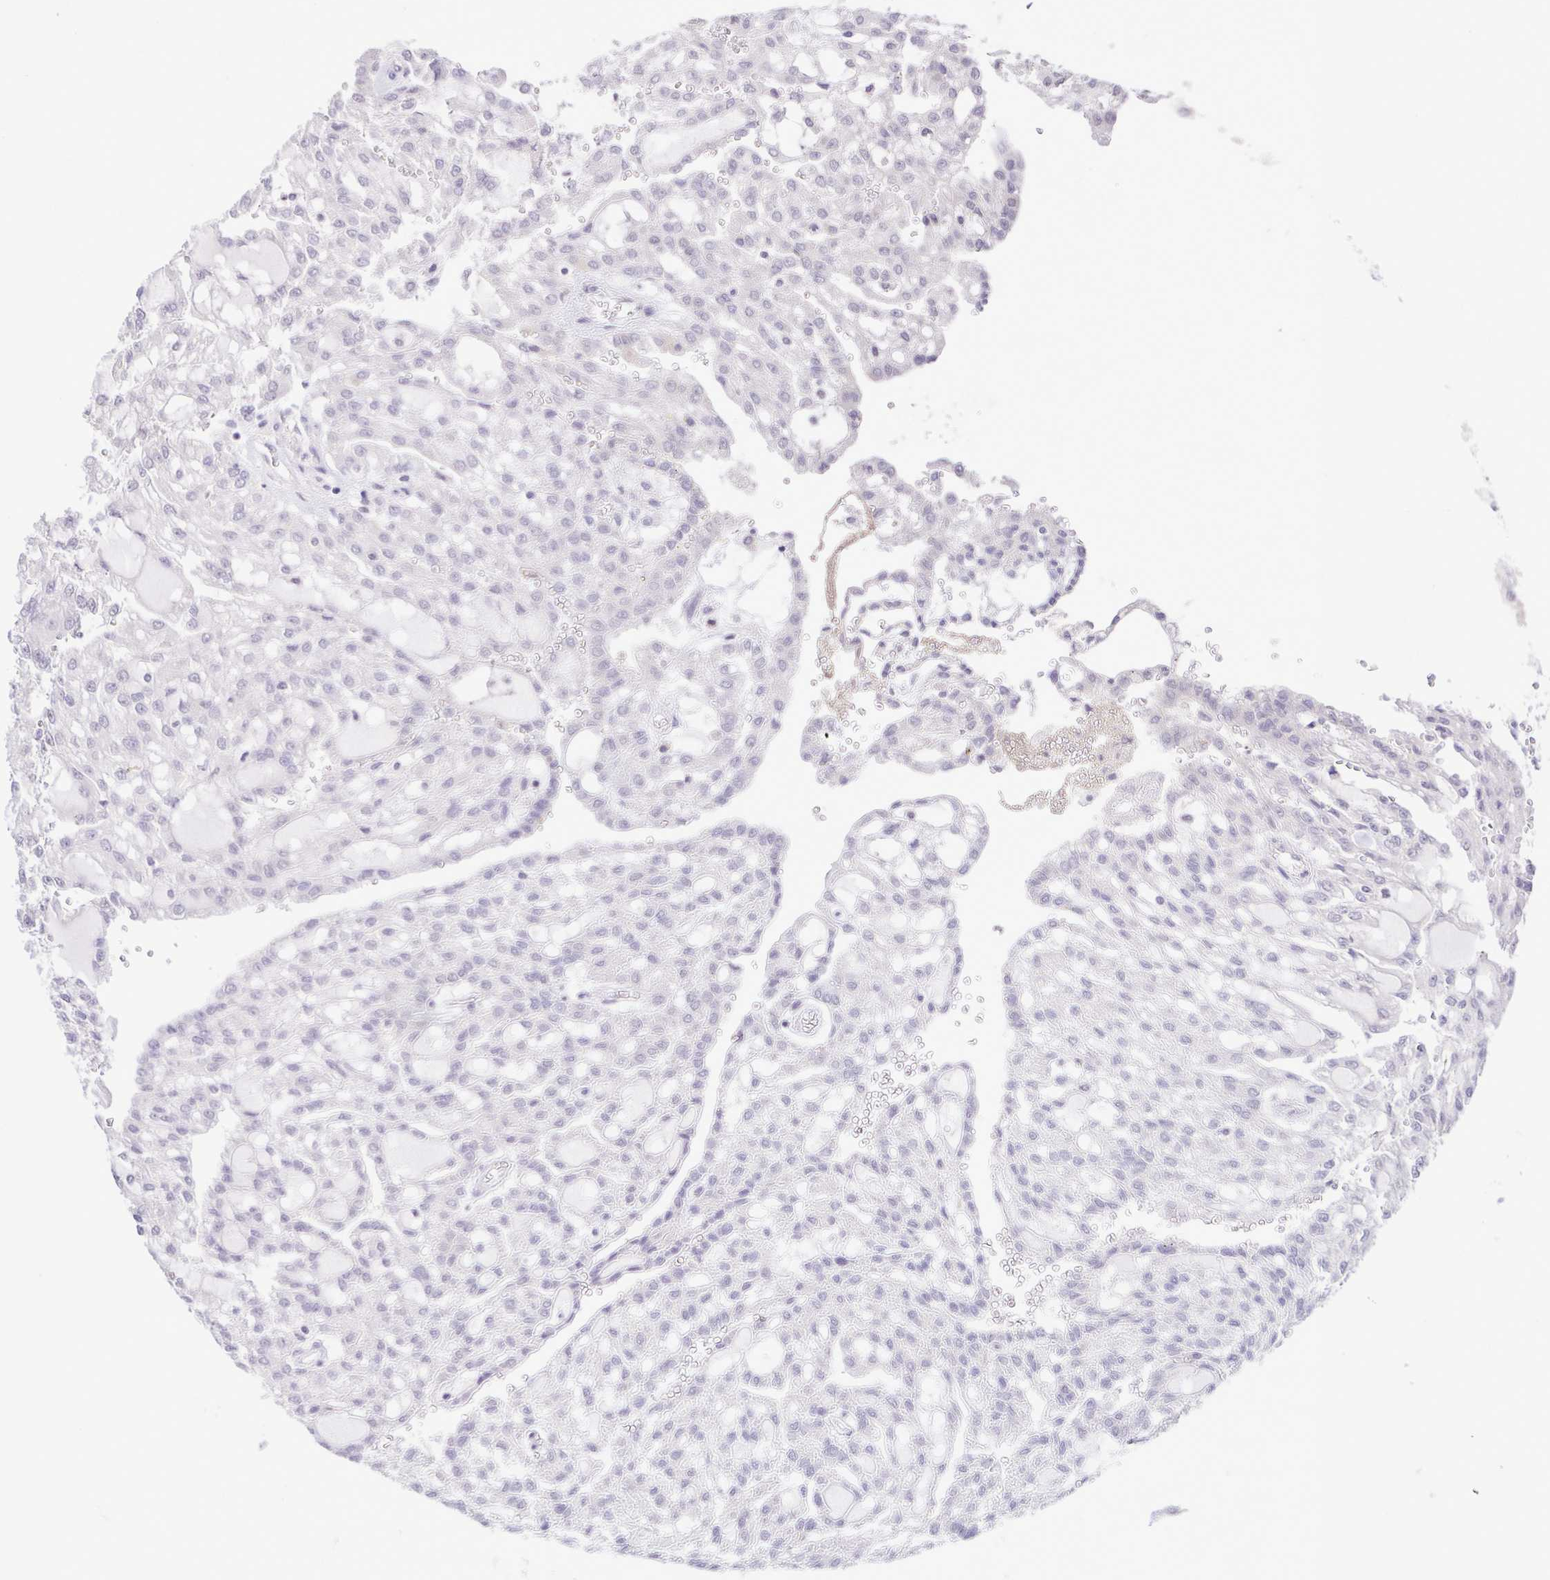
{"staining": {"intensity": "negative", "quantity": "none", "location": "none"}, "tissue": "renal cancer", "cell_type": "Tumor cells", "image_type": "cancer", "snomed": [{"axis": "morphology", "description": "Adenocarcinoma, NOS"}, {"axis": "topography", "description": "Kidney"}], "caption": "Tumor cells are negative for protein expression in human renal cancer (adenocarcinoma).", "gene": "IL1RN", "patient": {"sex": "male", "age": 63}}